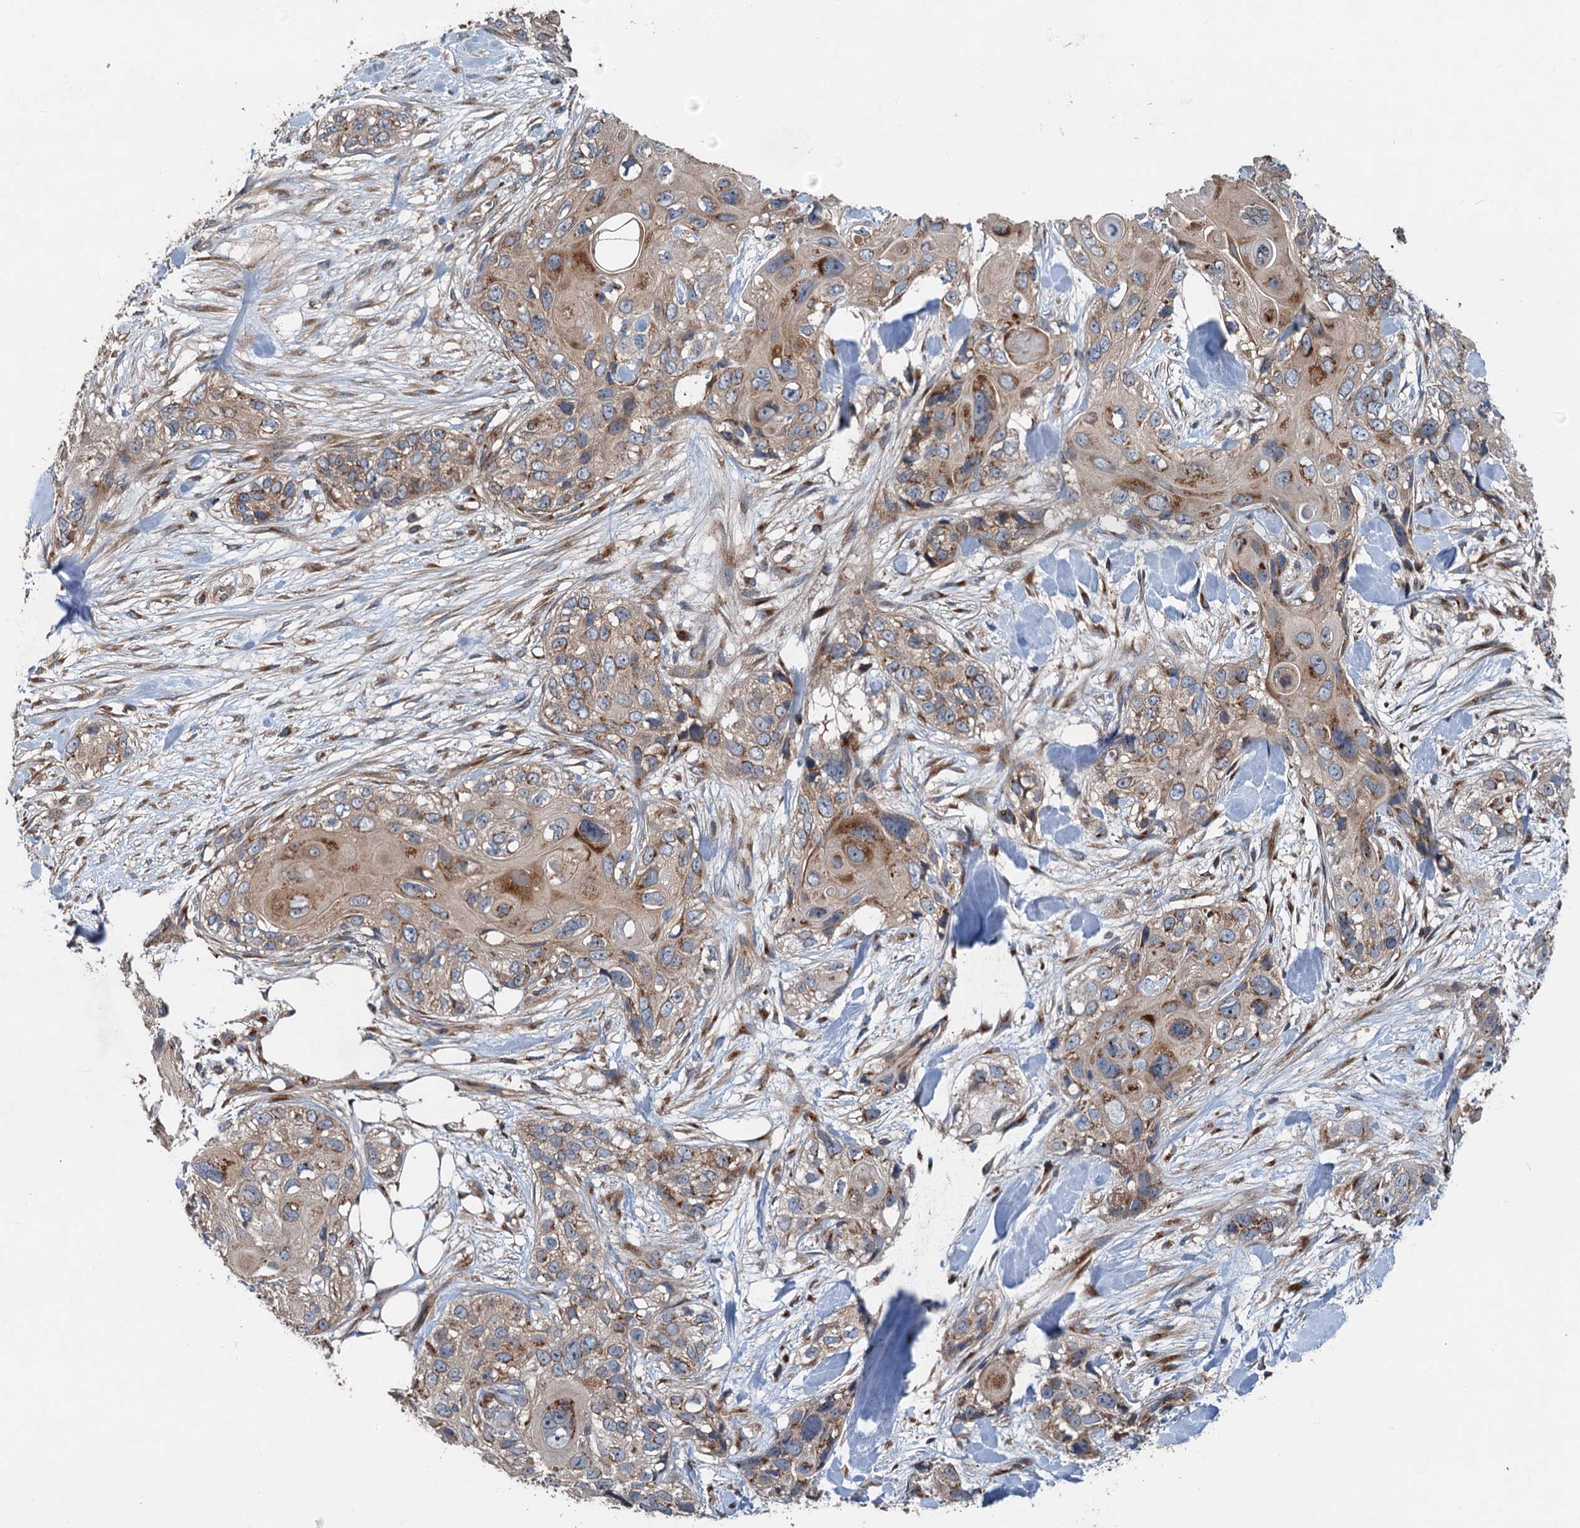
{"staining": {"intensity": "moderate", "quantity": ">75%", "location": "cytoplasmic/membranous"}, "tissue": "skin cancer", "cell_type": "Tumor cells", "image_type": "cancer", "snomed": [{"axis": "morphology", "description": "Normal tissue, NOS"}, {"axis": "morphology", "description": "Squamous cell carcinoma, NOS"}, {"axis": "topography", "description": "Skin"}], "caption": "An image showing moderate cytoplasmic/membranous positivity in about >75% of tumor cells in skin squamous cell carcinoma, as visualized by brown immunohistochemical staining.", "gene": "COG3", "patient": {"sex": "male", "age": 72}}